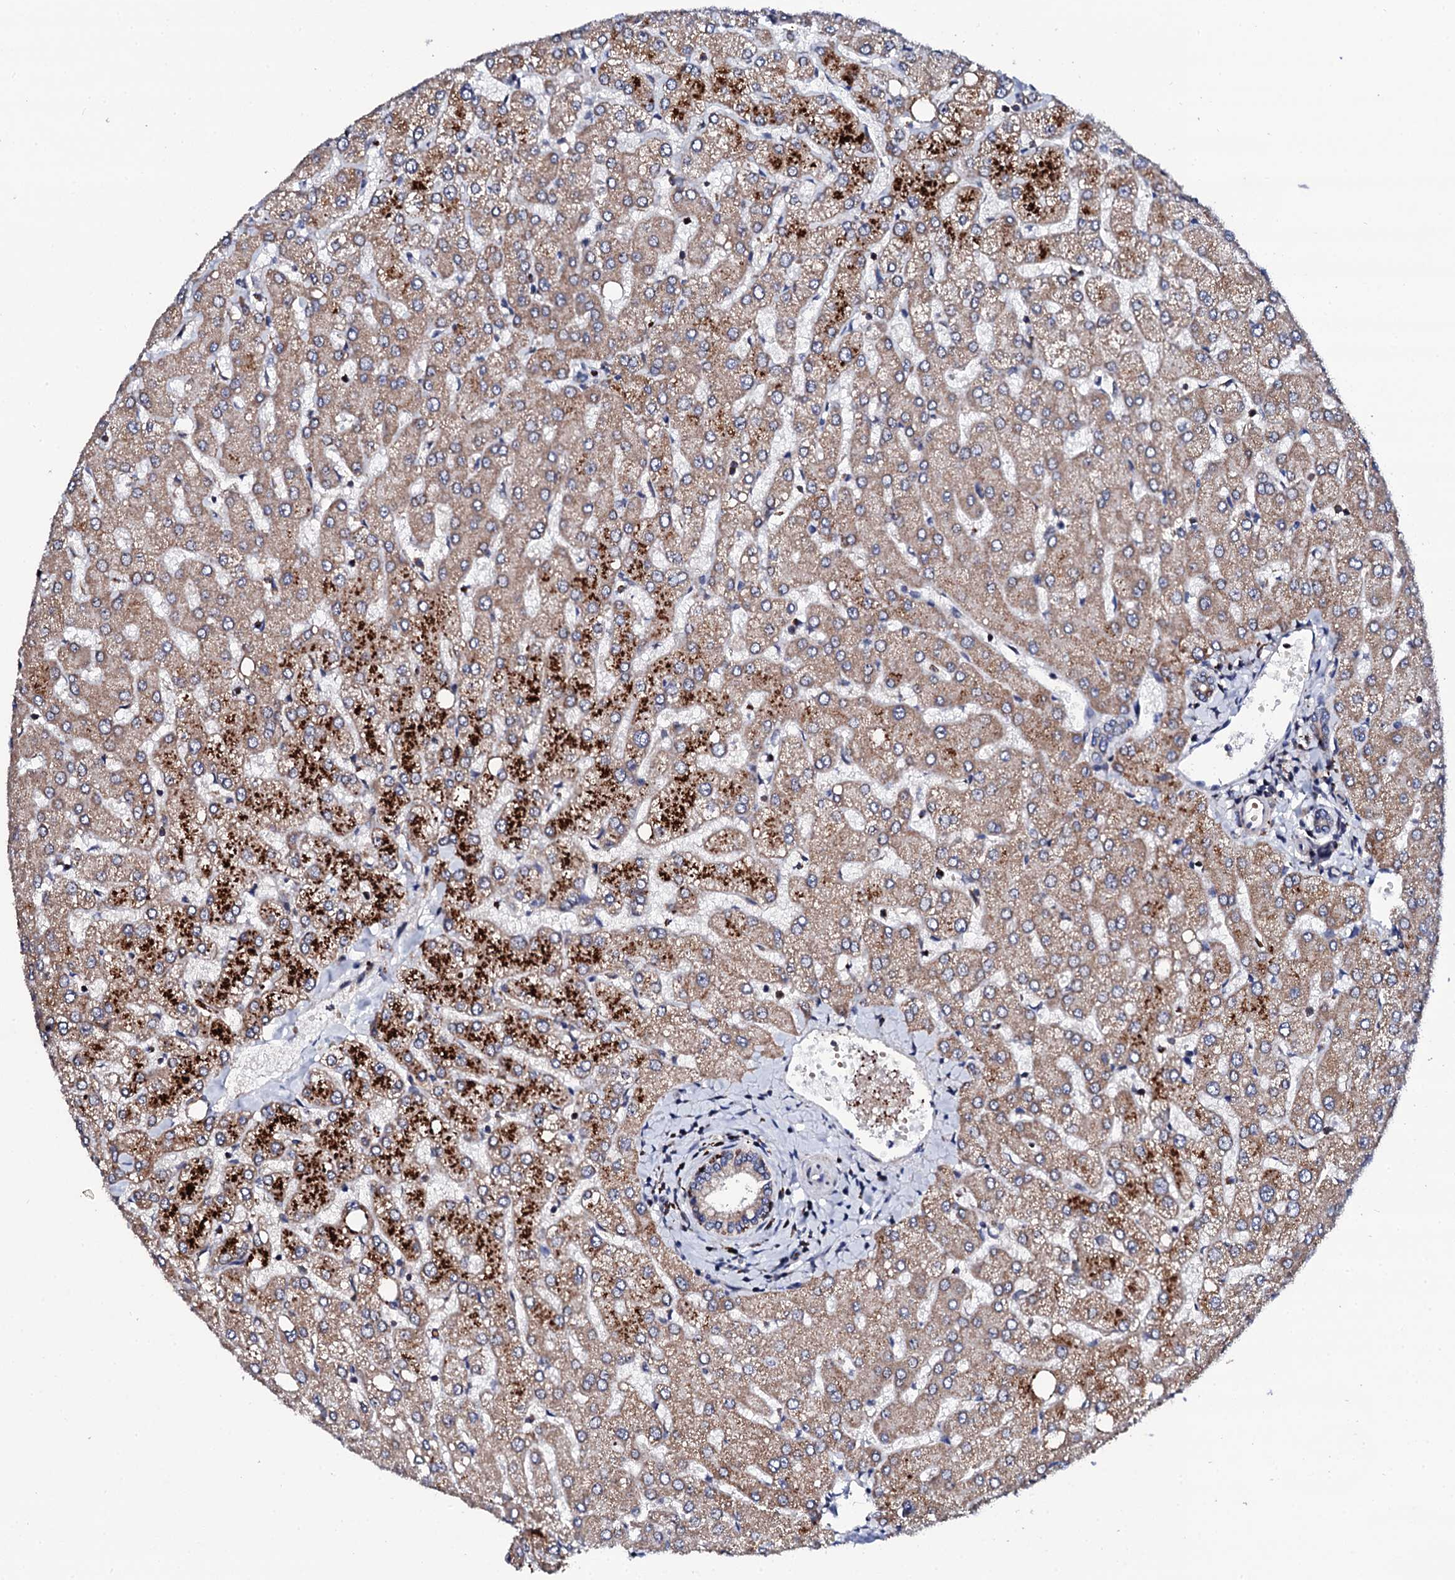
{"staining": {"intensity": "weak", "quantity": "25%-75%", "location": "cytoplasmic/membranous"}, "tissue": "liver", "cell_type": "Cholangiocytes", "image_type": "normal", "snomed": [{"axis": "morphology", "description": "Normal tissue, NOS"}, {"axis": "topography", "description": "Liver"}], "caption": "Protein expression analysis of unremarkable liver reveals weak cytoplasmic/membranous expression in approximately 25%-75% of cholangiocytes. (DAB = brown stain, brightfield microscopy at high magnification).", "gene": "COG4", "patient": {"sex": "female", "age": 54}}